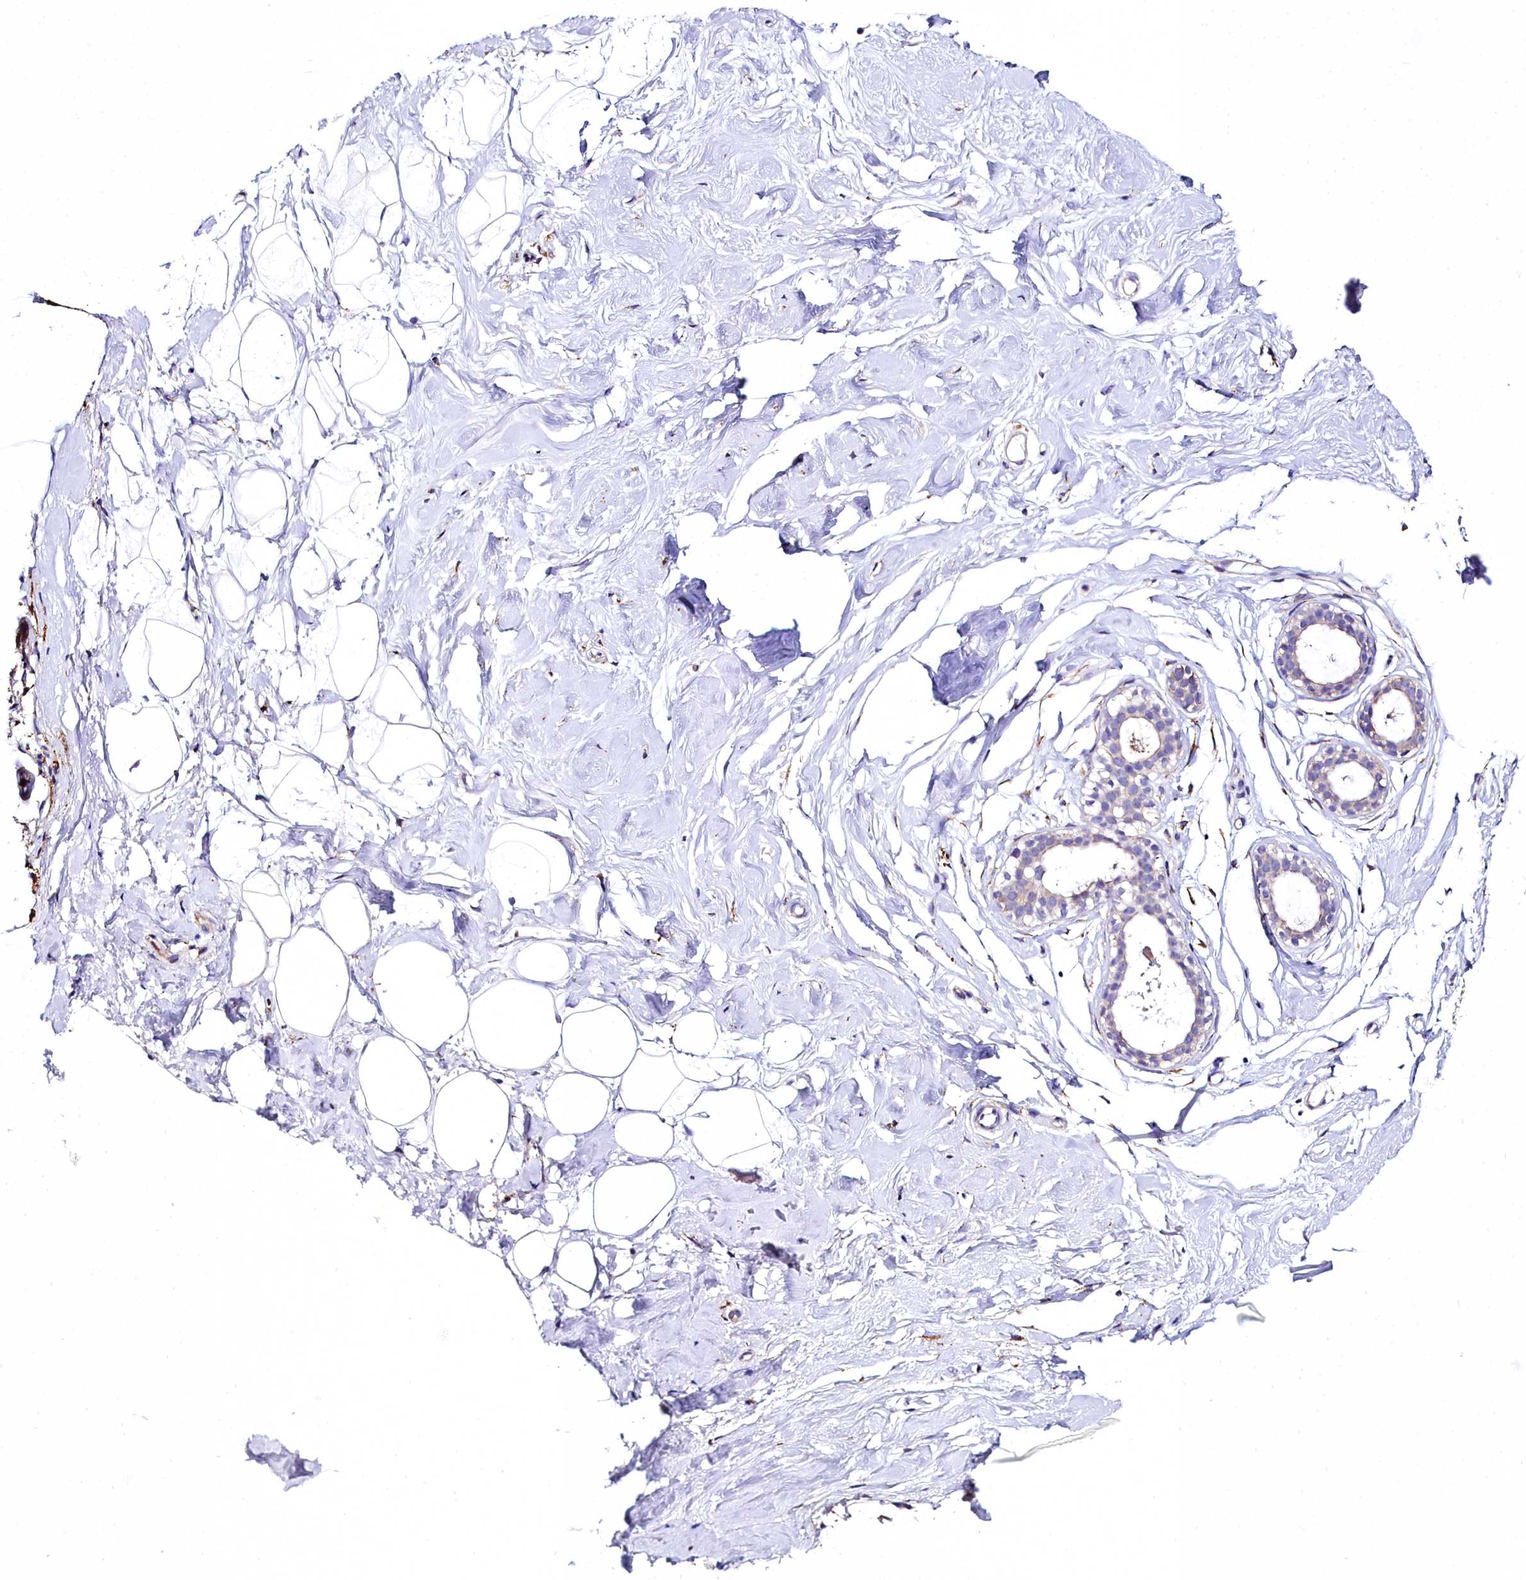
{"staining": {"intensity": "negative", "quantity": "none", "location": "none"}, "tissue": "breast", "cell_type": "Adipocytes", "image_type": "normal", "snomed": [{"axis": "morphology", "description": "Normal tissue, NOS"}, {"axis": "morphology", "description": "Adenoma, NOS"}, {"axis": "topography", "description": "Breast"}], "caption": "Immunohistochemistry (IHC) image of unremarkable breast: breast stained with DAB (3,3'-diaminobenzidine) exhibits no significant protein expression in adipocytes. (Immunohistochemistry (IHC), brightfield microscopy, high magnification).", "gene": "TXNDC5", "patient": {"sex": "female", "age": 23}}